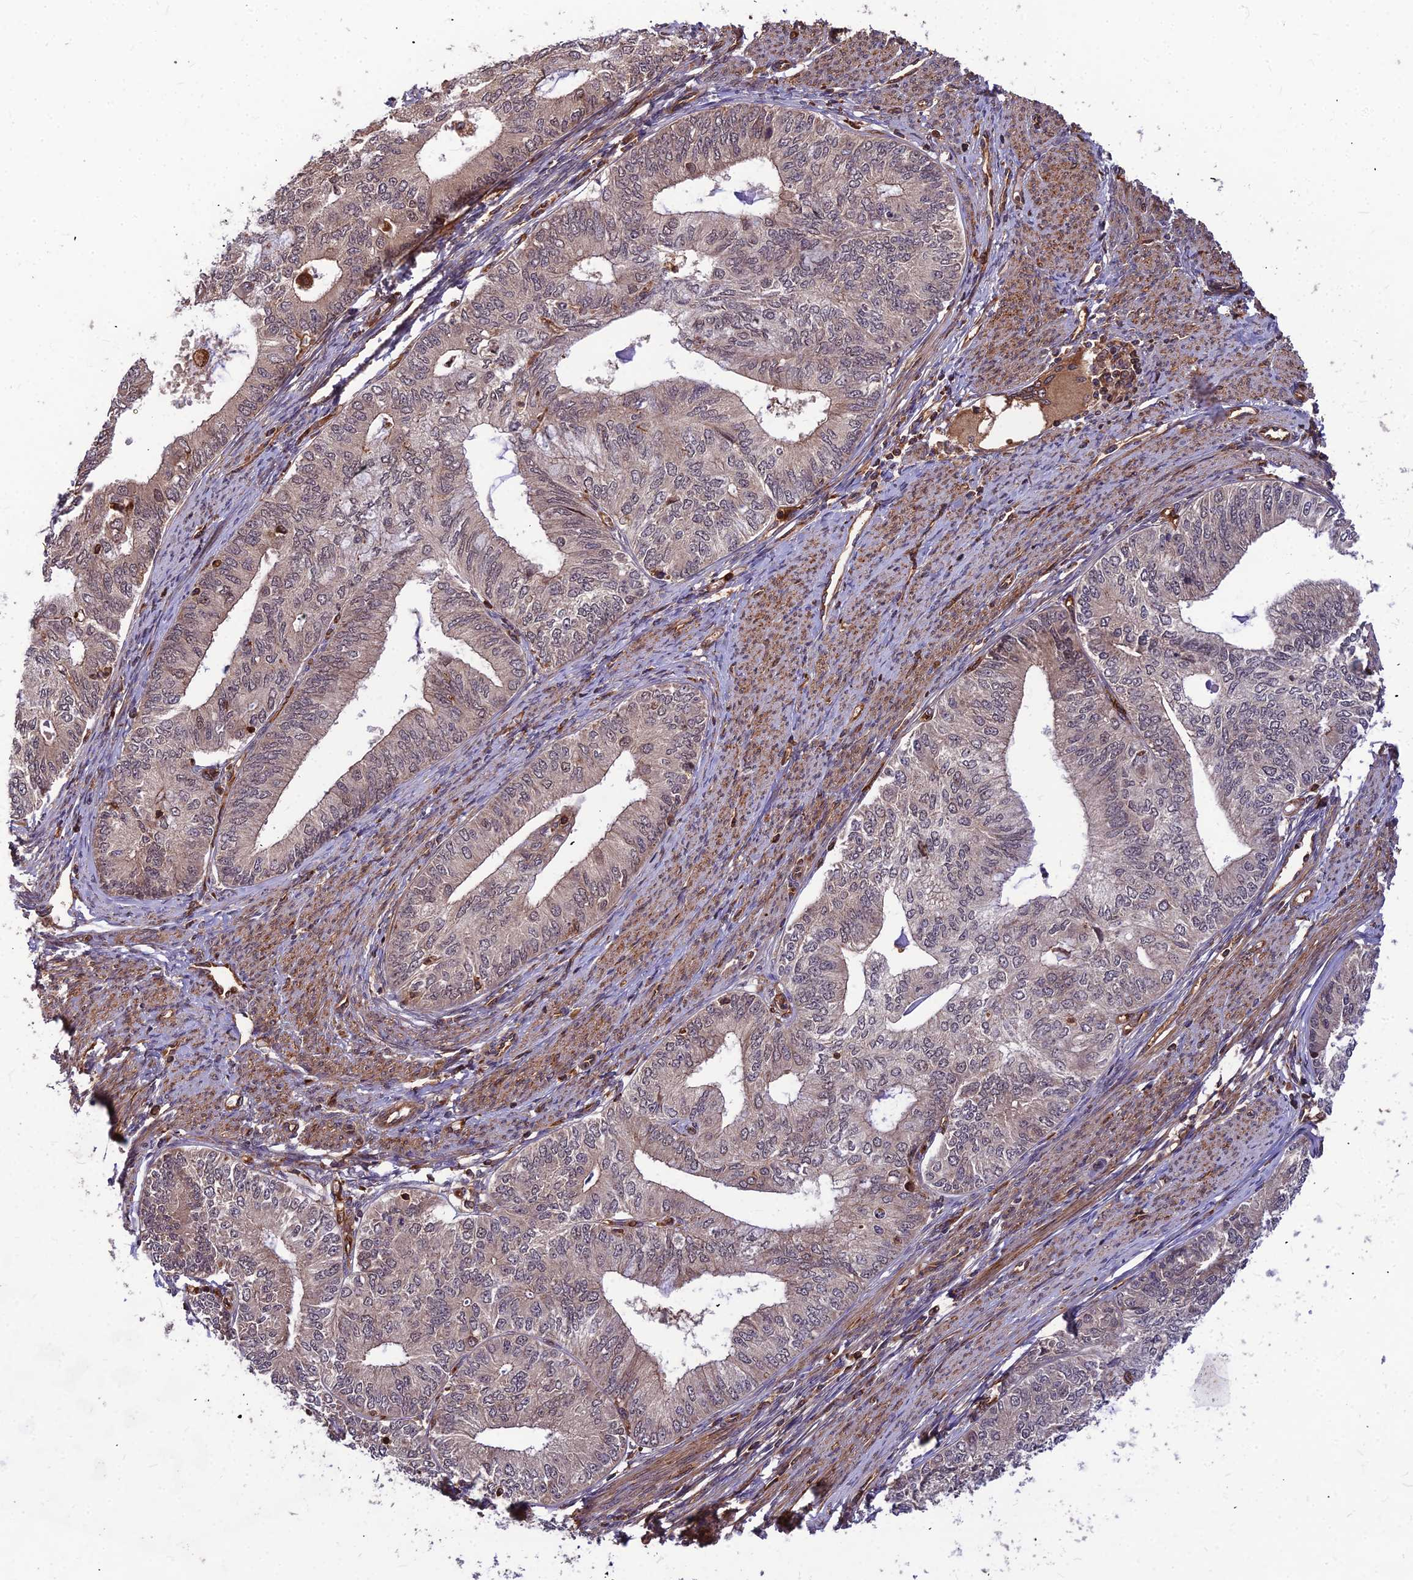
{"staining": {"intensity": "weak", "quantity": "25%-75%", "location": "cytoplasmic/membranous,nuclear"}, "tissue": "endometrial cancer", "cell_type": "Tumor cells", "image_type": "cancer", "snomed": [{"axis": "morphology", "description": "Adenocarcinoma, NOS"}, {"axis": "topography", "description": "Endometrium"}], "caption": "Weak cytoplasmic/membranous and nuclear expression for a protein is seen in approximately 25%-75% of tumor cells of endometrial adenocarcinoma using immunohistochemistry.", "gene": "ZNF467", "patient": {"sex": "female", "age": 68}}